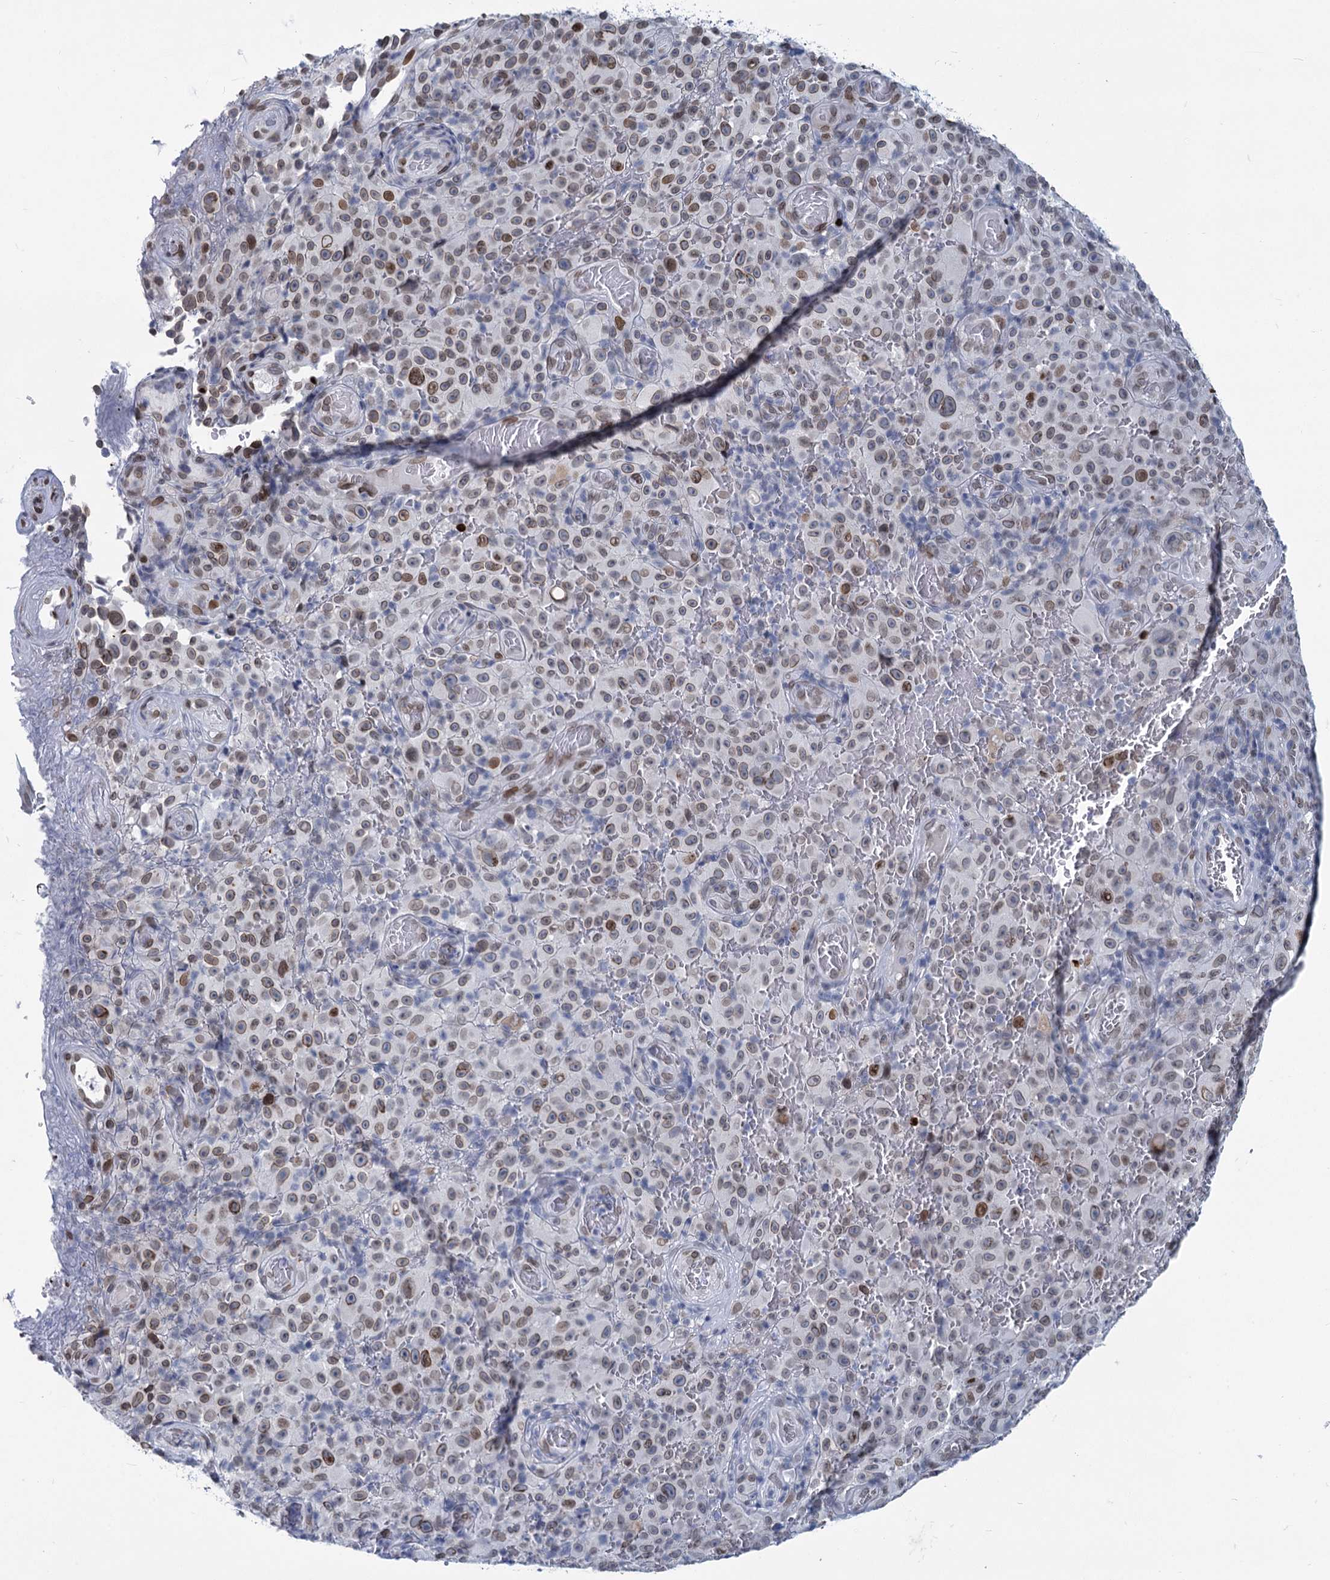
{"staining": {"intensity": "moderate", "quantity": ">75%", "location": "nuclear"}, "tissue": "melanoma", "cell_type": "Tumor cells", "image_type": "cancer", "snomed": [{"axis": "morphology", "description": "Malignant melanoma, NOS"}, {"axis": "topography", "description": "Skin"}], "caption": "Malignant melanoma stained with a protein marker reveals moderate staining in tumor cells.", "gene": "PRSS35", "patient": {"sex": "female", "age": 82}}